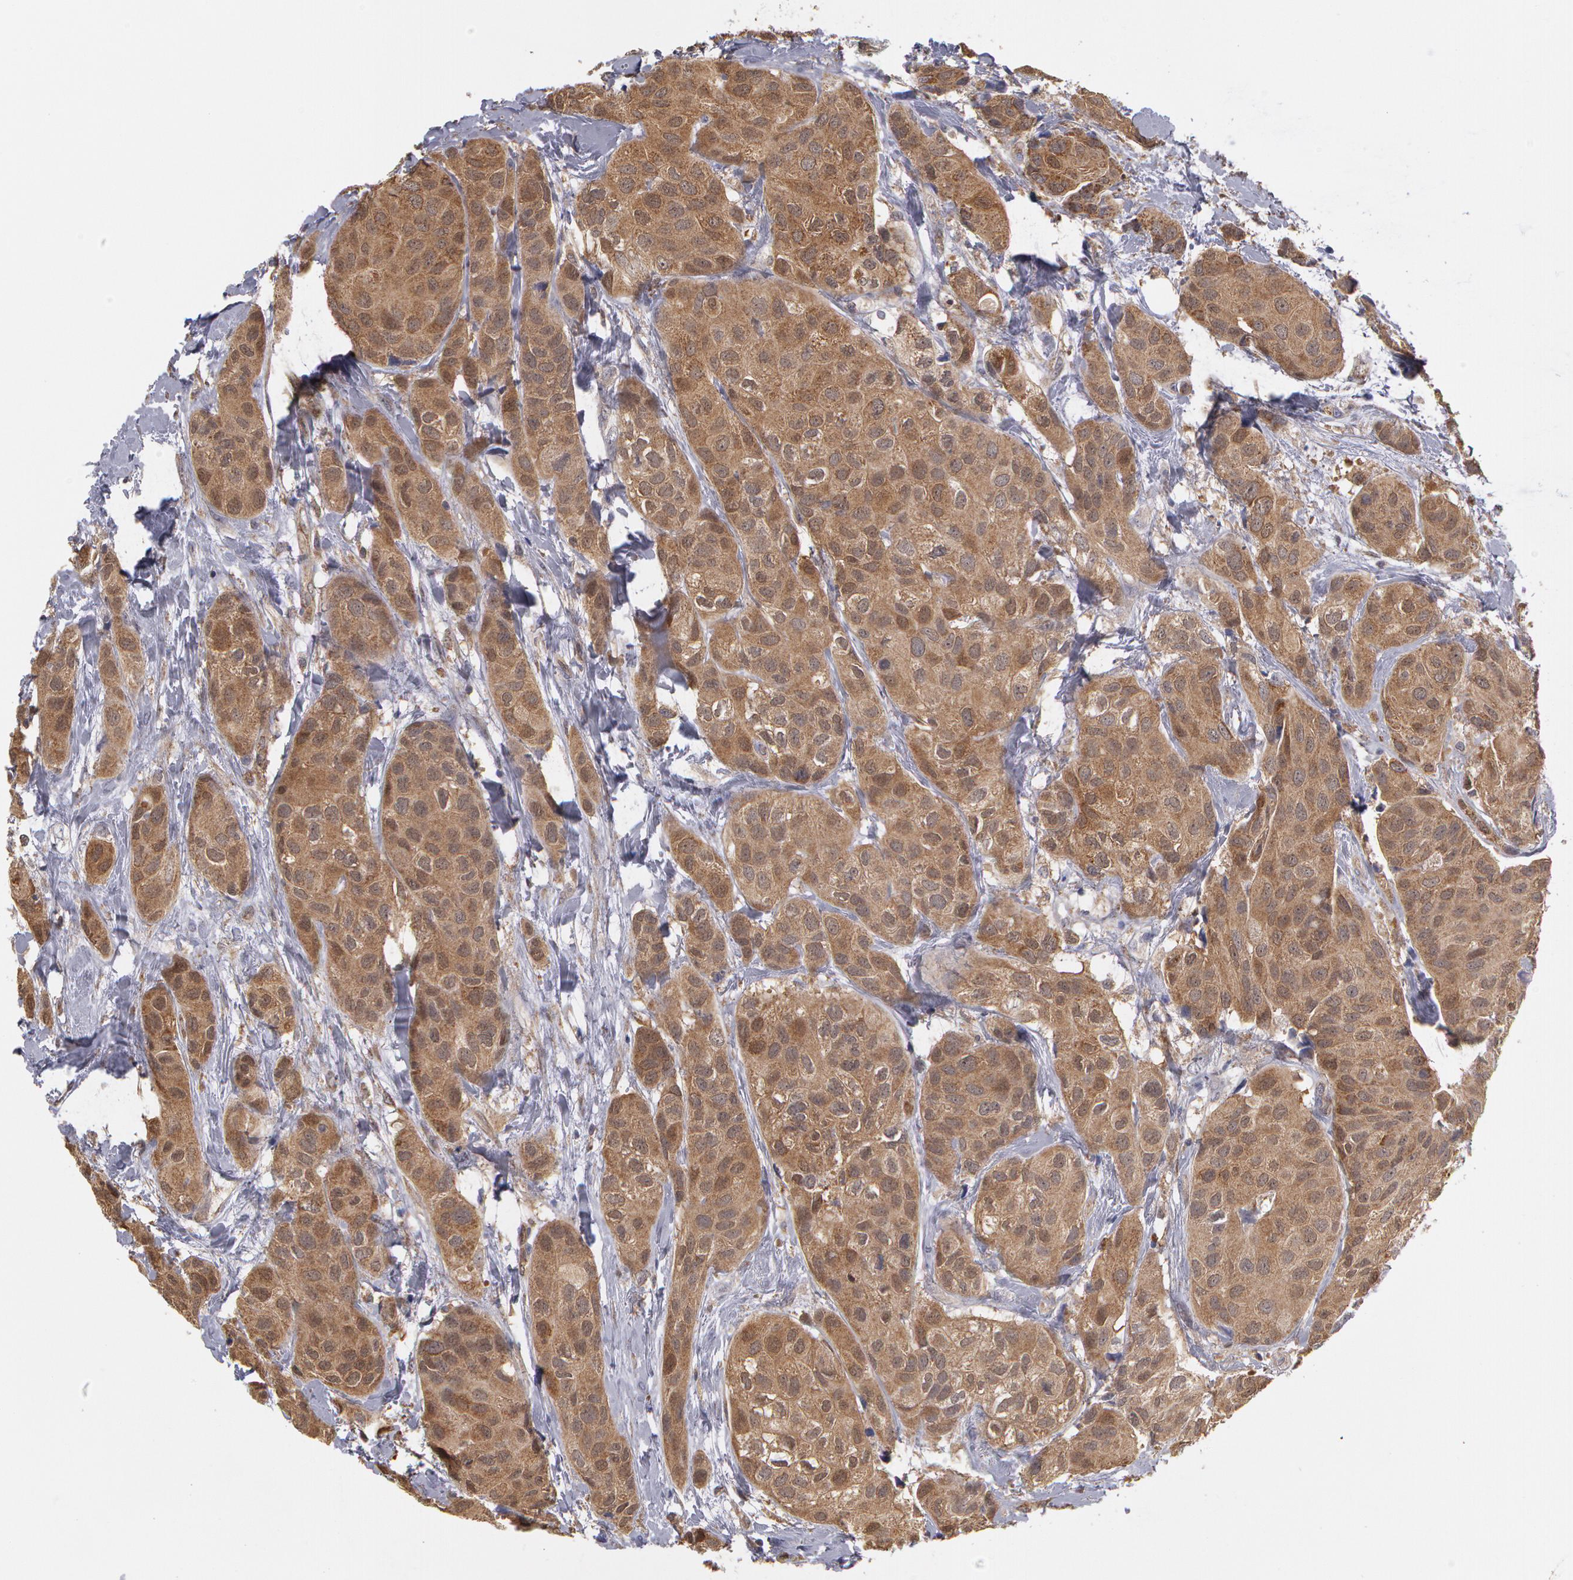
{"staining": {"intensity": "moderate", "quantity": ">75%", "location": "cytoplasmic/membranous"}, "tissue": "breast cancer", "cell_type": "Tumor cells", "image_type": "cancer", "snomed": [{"axis": "morphology", "description": "Duct carcinoma"}, {"axis": "topography", "description": "Breast"}], "caption": "IHC (DAB) staining of human breast infiltrating ductal carcinoma displays moderate cytoplasmic/membranous protein staining in about >75% of tumor cells.", "gene": "MPST", "patient": {"sex": "female", "age": 68}}